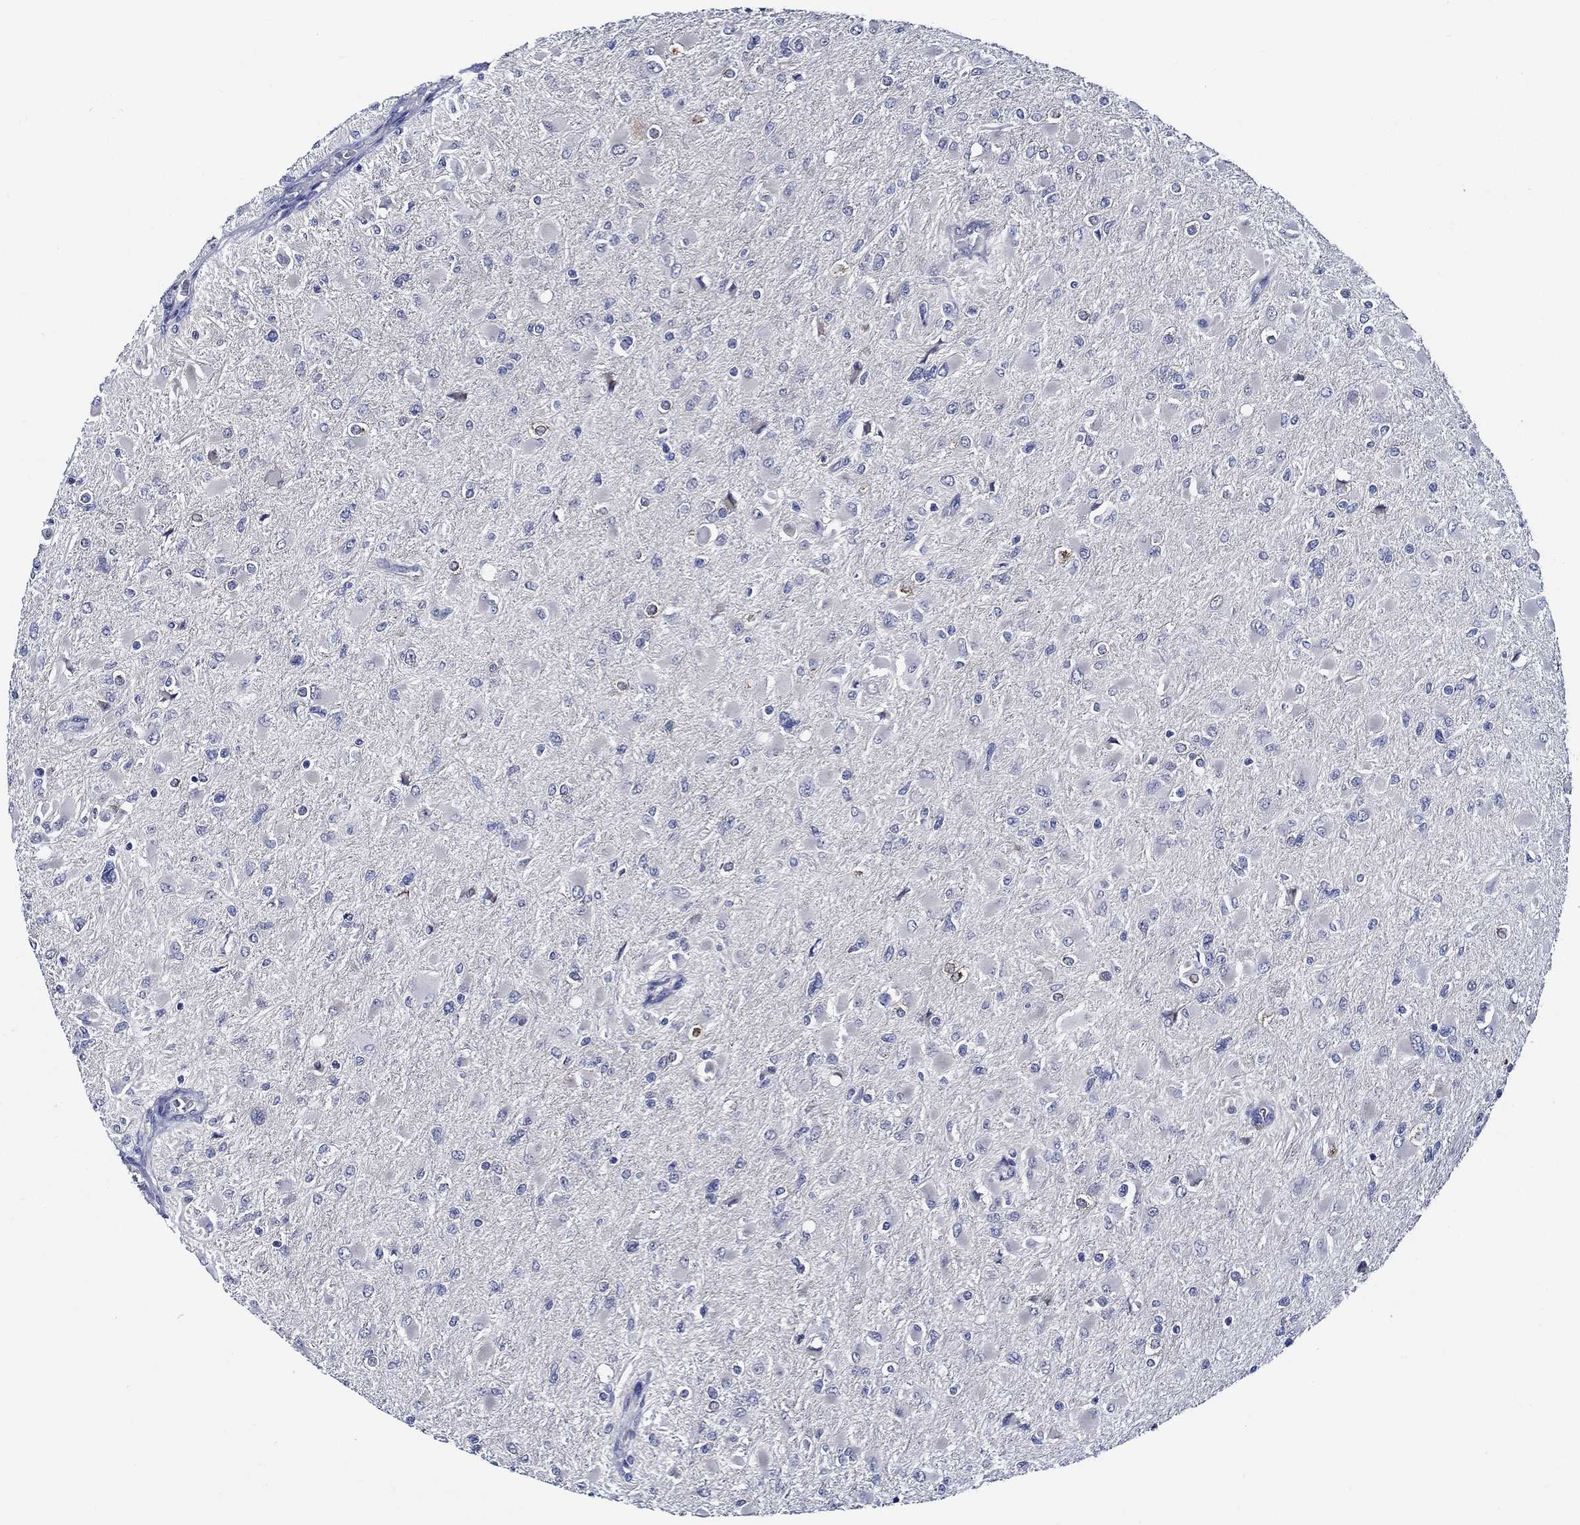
{"staining": {"intensity": "negative", "quantity": "none", "location": "none"}, "tissue": "glioma", "cell_type": "Tumor cells", "image_type": "cancer", "snomed": [{"axis": "morphology", "description": "Glioma, malignant, High grade"}, {"axis": "topography", "description": "Cerebral cortex"}], "caption": "Immunohistochemistry of human malignant high-grade glioma reveals no staining in tumor cells.", "gene": "C8orf48", "patient": {"sex": "female", "age": 36}}